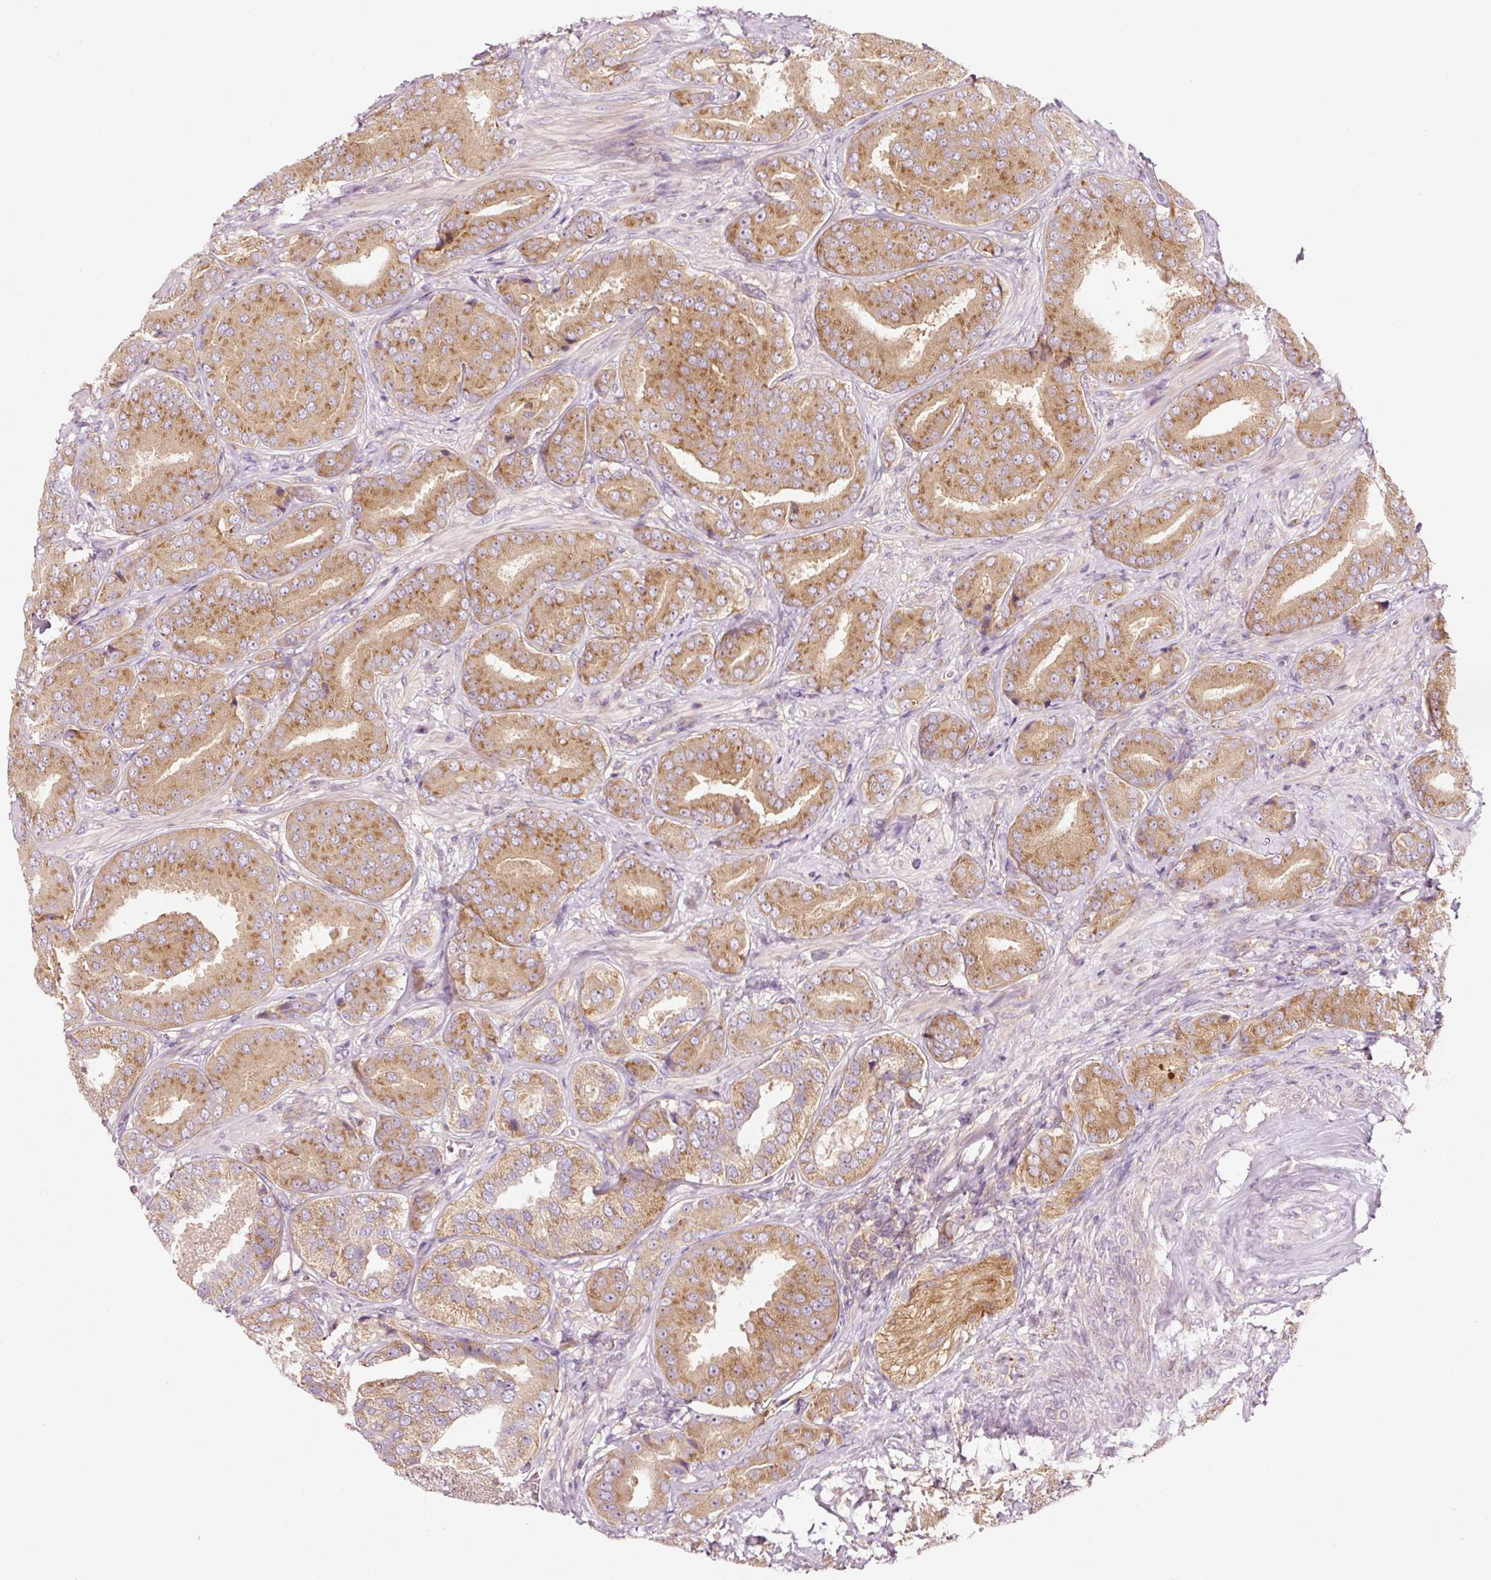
{"staining": {"intensity": "moderate", "quantity": ">75%", "location": "cytoplasmic/membranous"}, "tissue": "prostate cancer", "cell_type": "Tumor cells", "image_type": "cancer", "snomed": [{"axis": "morphology", "description": "Adenocarcinoma, High grade"}, {"axis": "topography", "description": "Prostate"}], "caption": "This photomicrograph demonstrates IHC staining of human prostate cancer (high-grade adenocarcinoma), with medium moderate cytoplasmic/membranous positivity in approximately >75% of tumor cells.", "gene": "NAPA", "patient": {"sex": "male", "age": 63}}